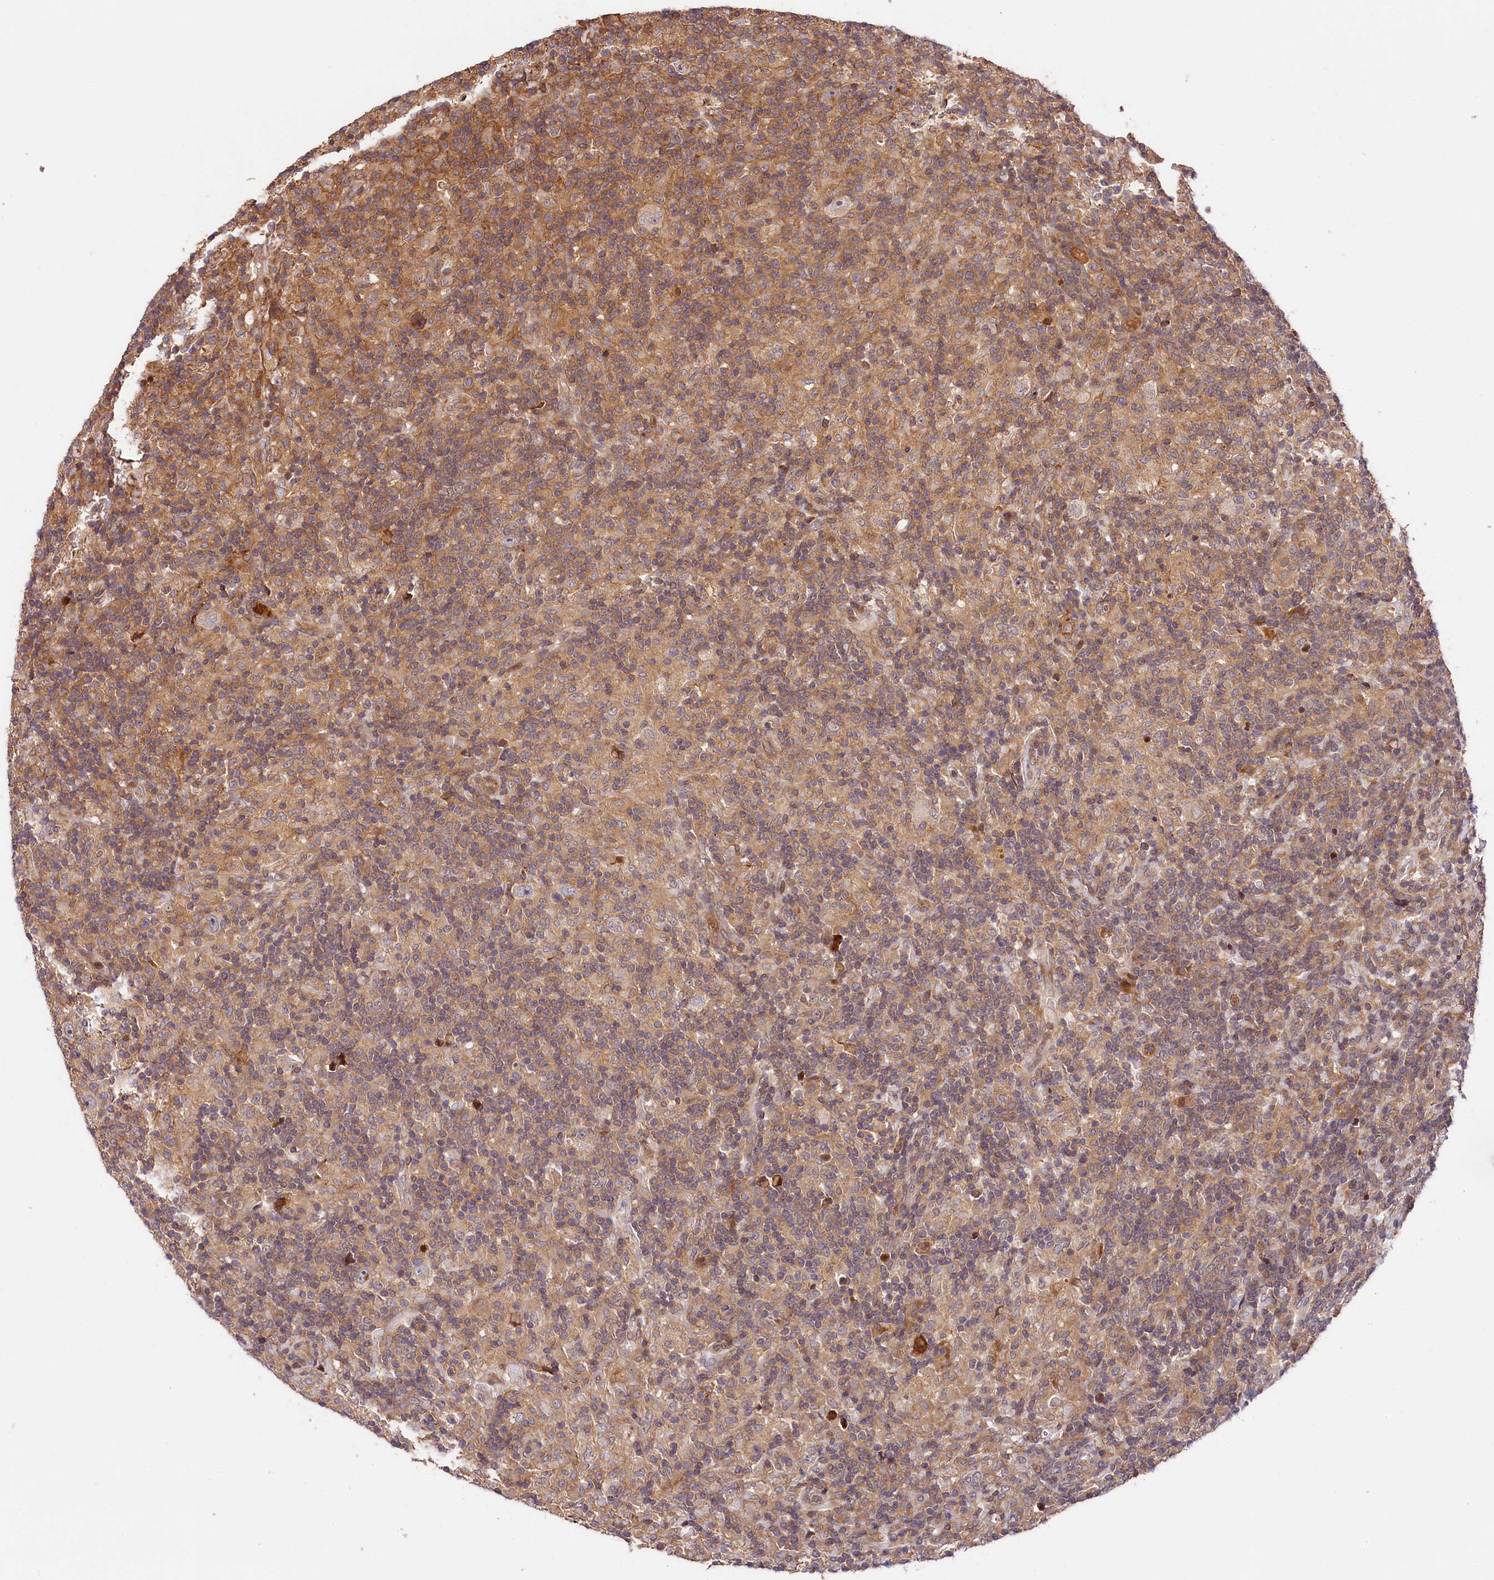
{"staining": {"intensity": "negative", "quantity": "none", "location": "none"}, "tissue": "lymphoma", "cell_type": "Tumor cells", "image_type": "cancer", "snomed": [{"axis": "morphology", "description": "Hodgkin's disease, NOS"}, {"axis": "topography", "description": "Lymph node"}], "caption": "DAB immunohistochemical staining of Hodgkin's disease exhibits no significant staining in tumor cells.", "gene": "CACNA1H", "patient": {"sex": "male", "age": 70}}